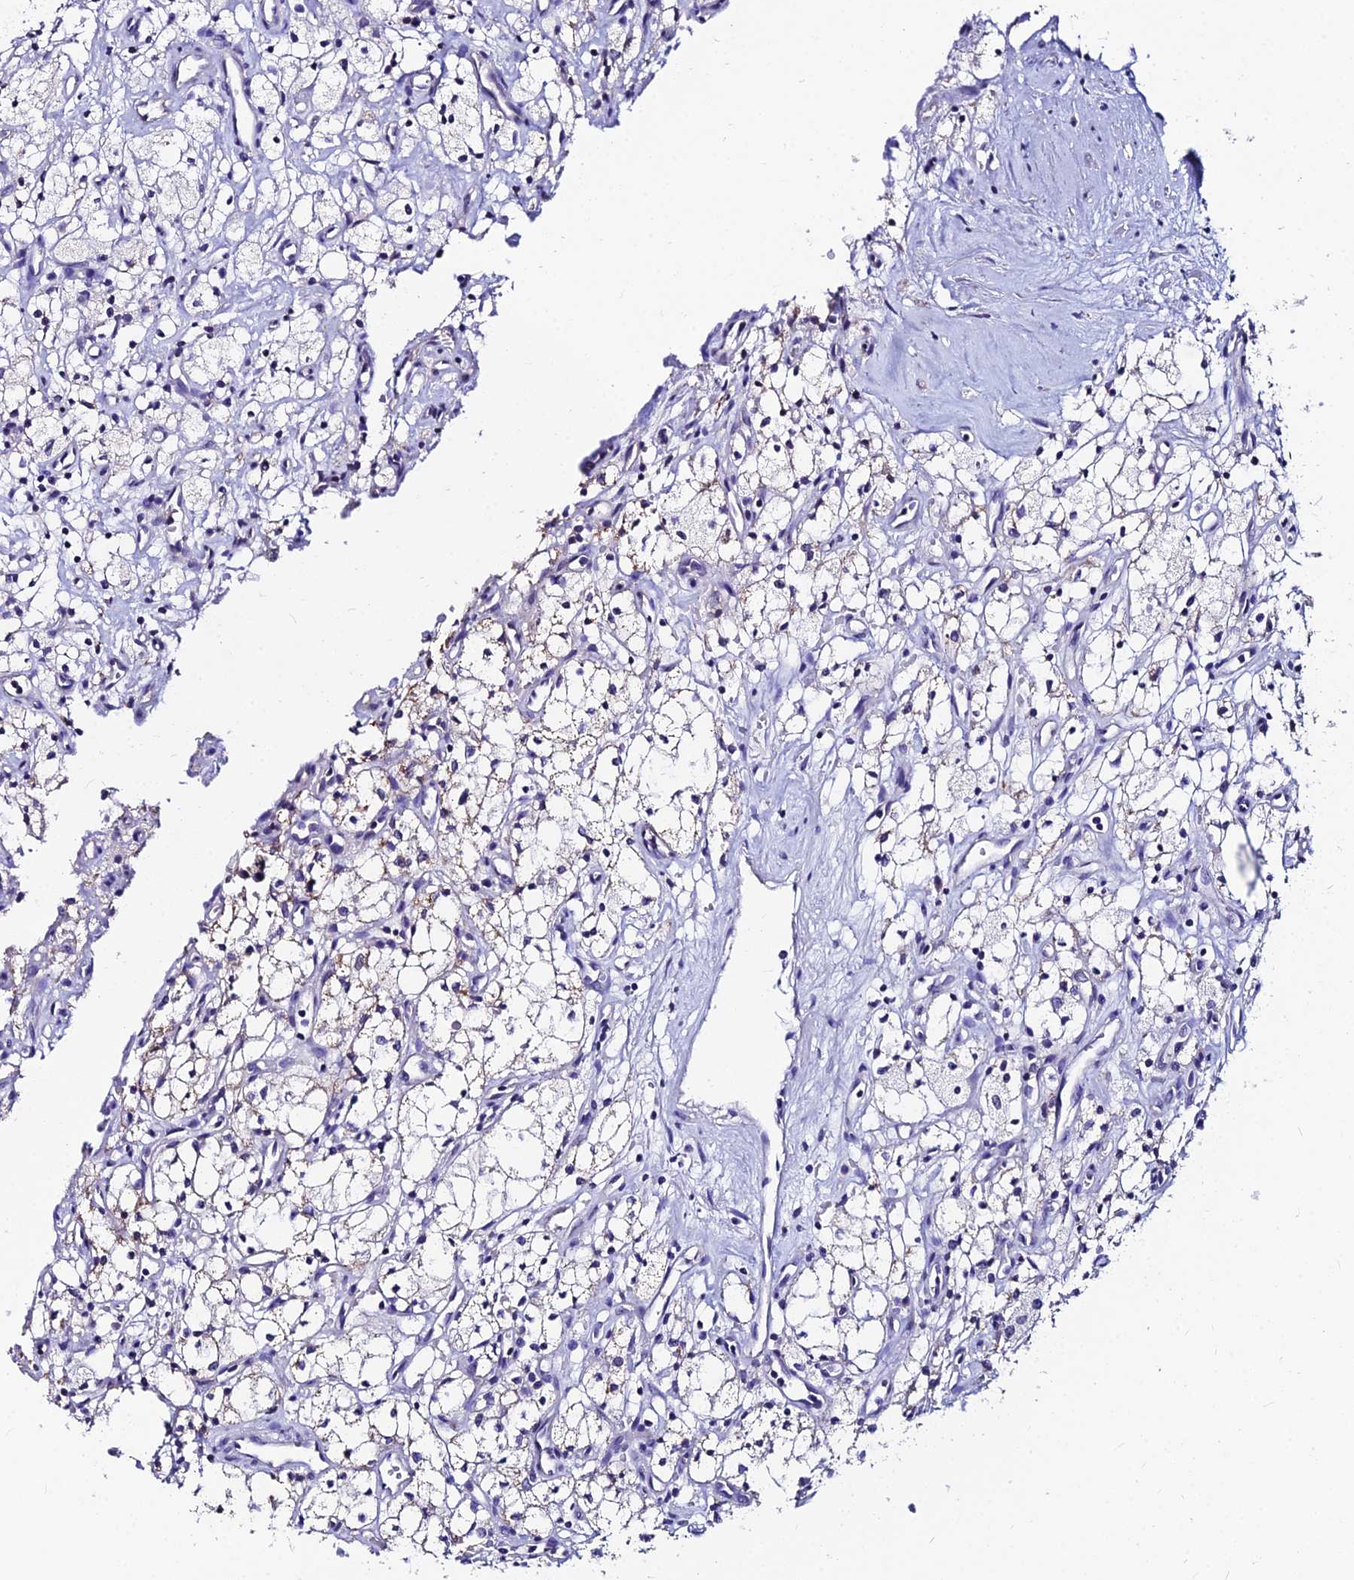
{"staining": {"intensity": "weak", "quantity": "<25%", "location": "cytoplasmic/membranous"}, "tissue": "renal cancer", "cell_type": "Tumor cells", "image_type": "cancer", "snomed": [{"axis": "morphology", "description": "Adenocarcinoma, NOS"}, {"axis": "topography", "description": "Kidney"}], "caption": "Immunohistochemistry of human renal cancer (adenocarcinoma) demonstrates no staining in tumor cells.", "gene": "LGALS7", "patient": {"sex": "male", "age": 59}}